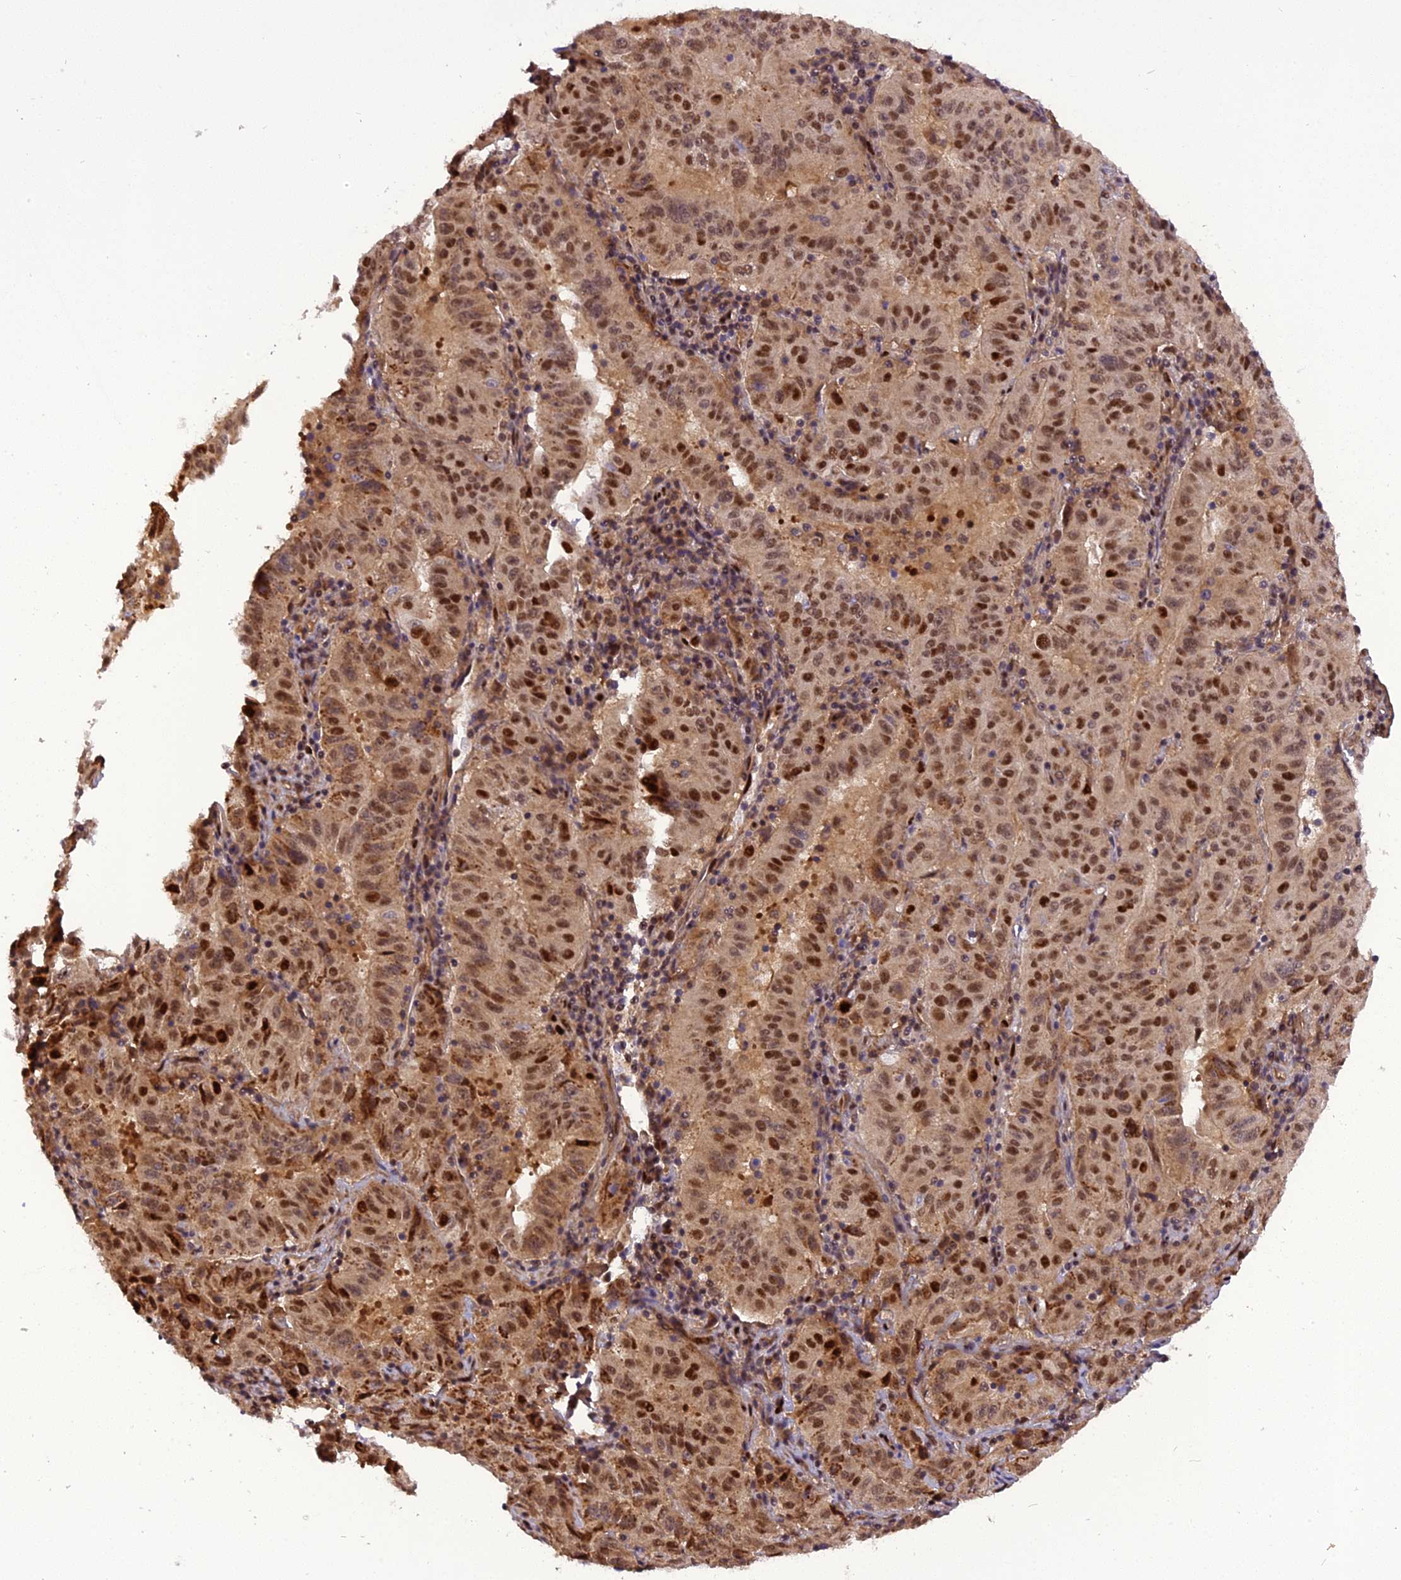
{"staining": {"intensity": "moderate", "quantity": ">75%", "location": "nuclear"}, "tissue": "pancreatic cancer", "cell_type": "Tumor cells", "image_type": "cancer", "snomed": [{"axis": "morphology", "description": "Adenocarcinoma, NOS"}, {"axis": "topography", "description": "Pancreas"}], "caption": "IHC of pancreatic adenocarcinoma exhibits medium levels of moderate nuclear expression in about >75% of tumor cells. The staining was performed using DAB (3,3'-diaminobenzidine) to visualize the protein expression in brown, while the nuclei were stained in blue with hematoxylin (Magnification: 20x).", "gene": "MICALL1", "patient": {"sex": "male", "age": 63}}